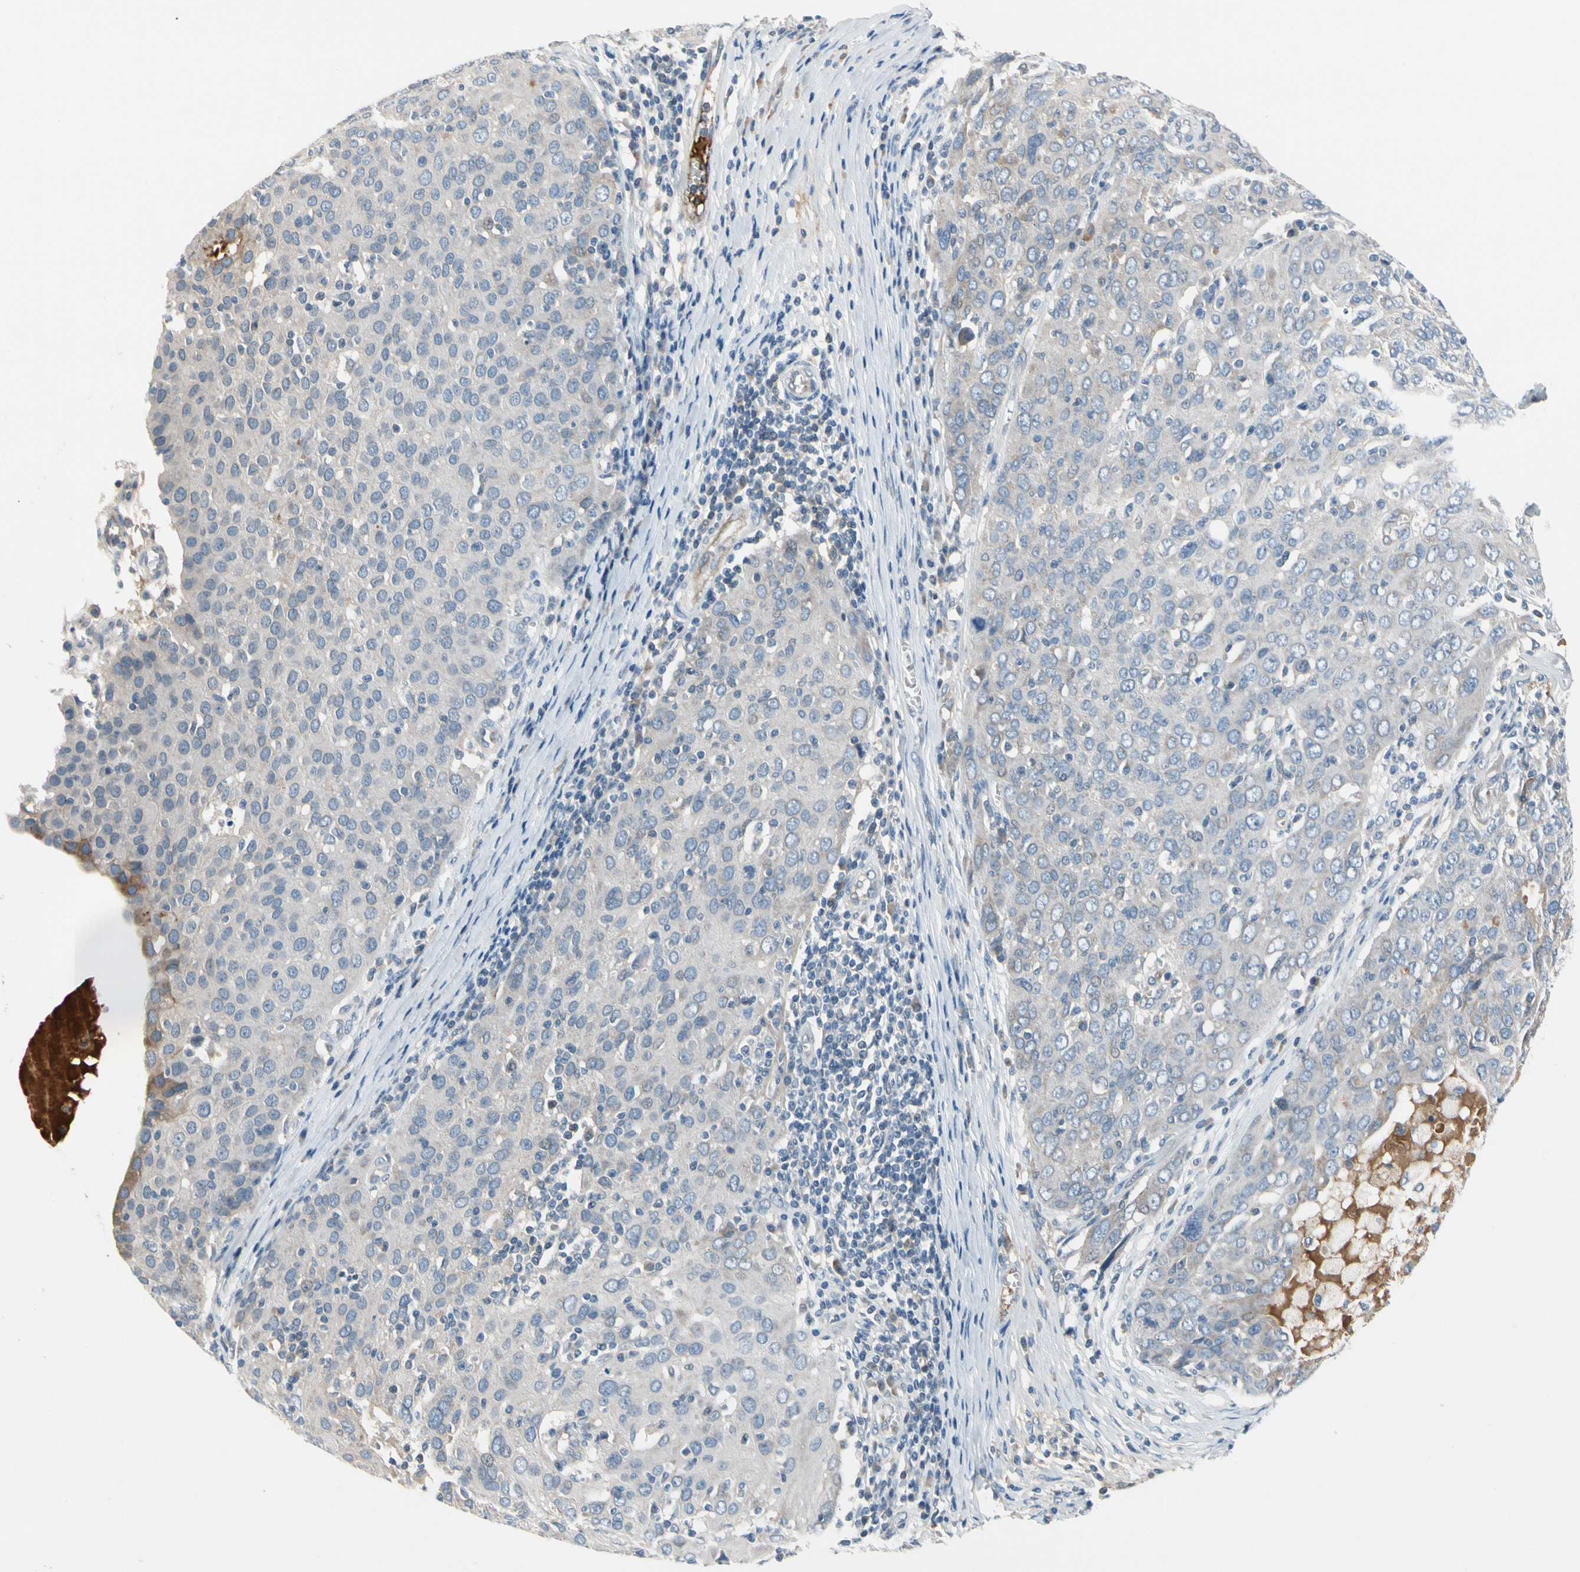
{"staining": {"intensity": "negative", "quantity": "none", "location": "none"}, "tissue": "ovarian cancer", "cell_type": "Tumor cells", "image_type": "cancer", "snomed": [{"axis": "morphology", "description": "Carcinoma, endometroid"}, {"axis": "topography", "description": "Ovary"}], "caption": "Tumor cells are negative for protein expression in human ovarian cancer (endometroid carcinoma).", "gene": "CNDP1", "patient": {"sex": "female", "age": 50}}